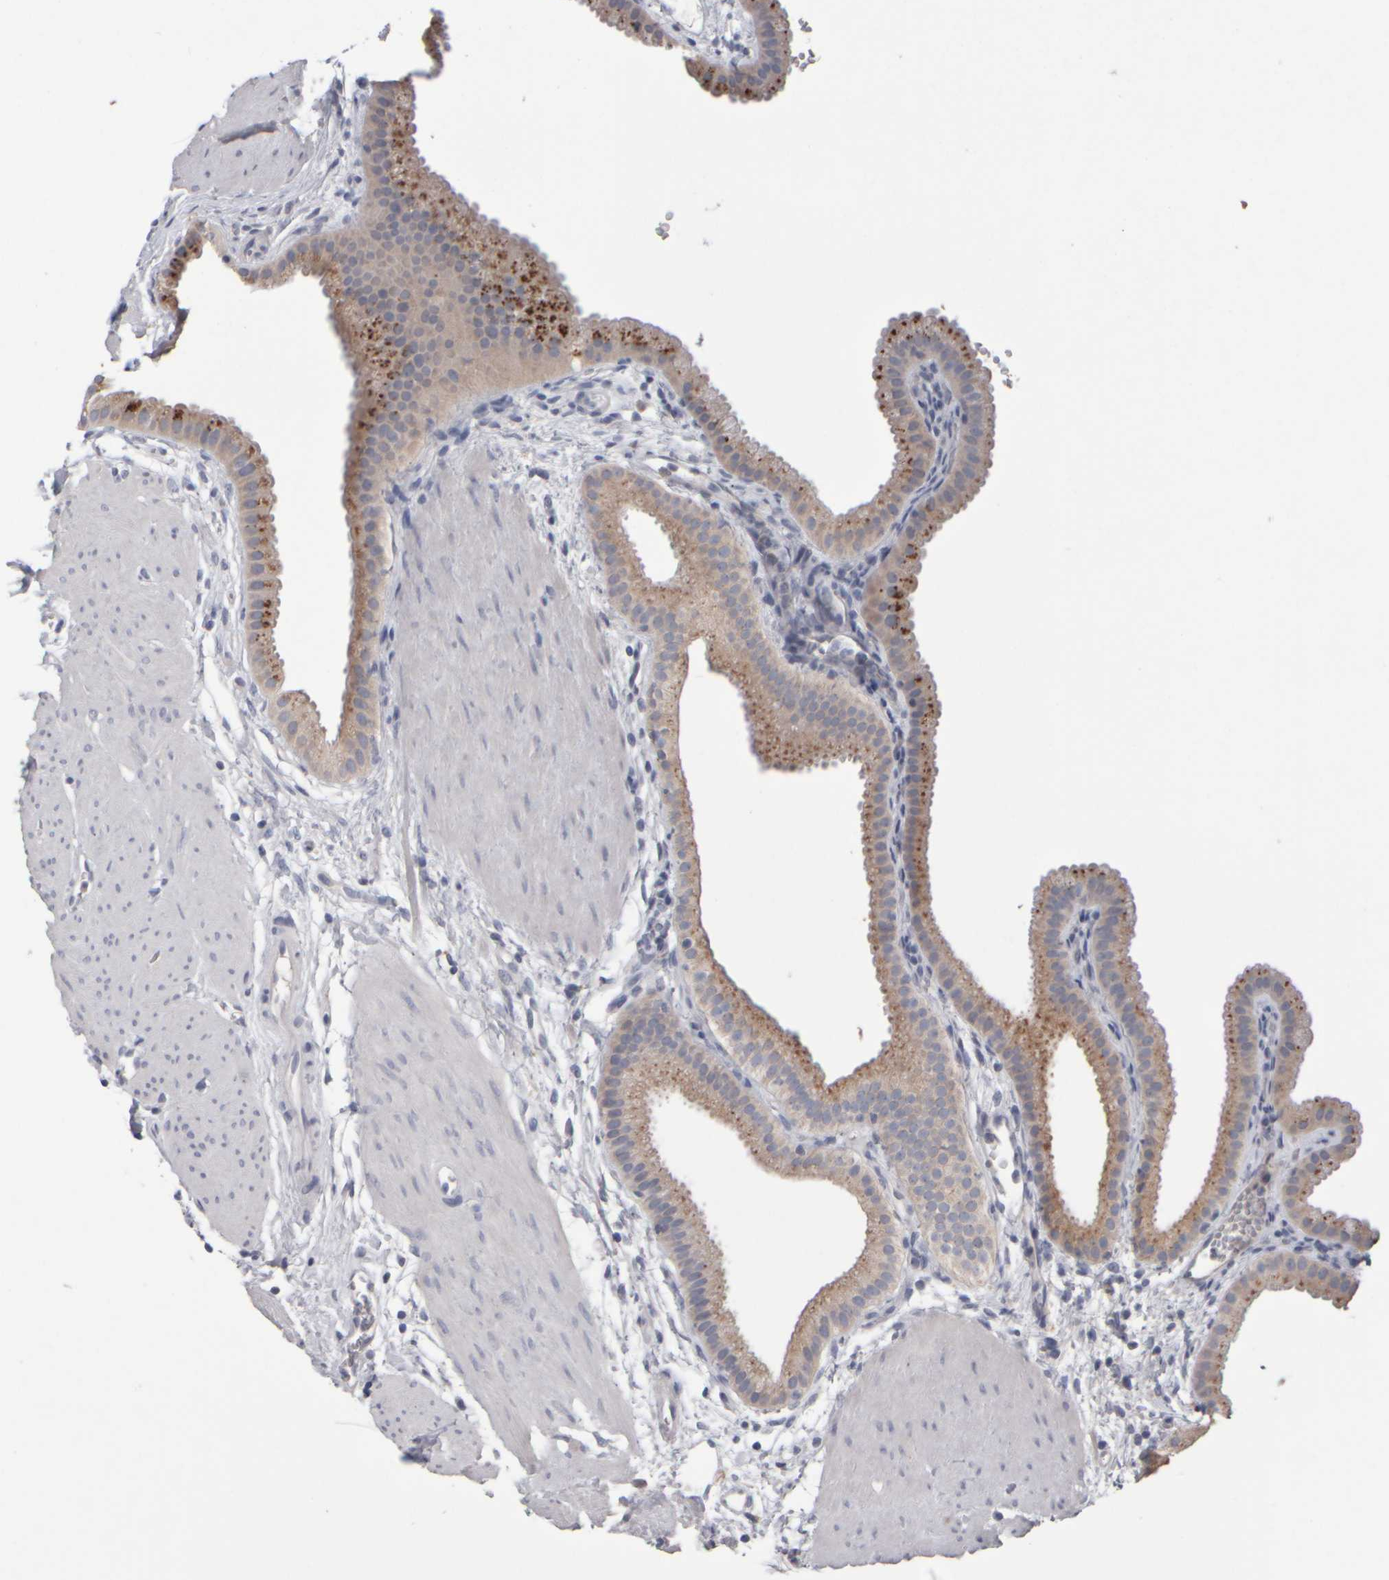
{"staining": {"intensity": "moderate", "quantity": "25%-75%", "location": "cytoplasmic/membranous"}, "tissue": "gallbladder", "cell_type": "Glandular cells", "image_type": "normal", "snomed": [{"axis": "morphology", "description": "Normal tissue, NOS"}, {"axis": "topography", "description": "Gallbladder"}], "caption": "A brown stain shows moderate cytoplasmic/membranous staining of a protein in glandular cells of benign gallbladder. (DAB (3,3'-diaminobenzidine) IHC, brown staining for protein, blue staining for nuclei).", "gene": "EPHX2", "patient": {"sex": "female", "age": 64}}